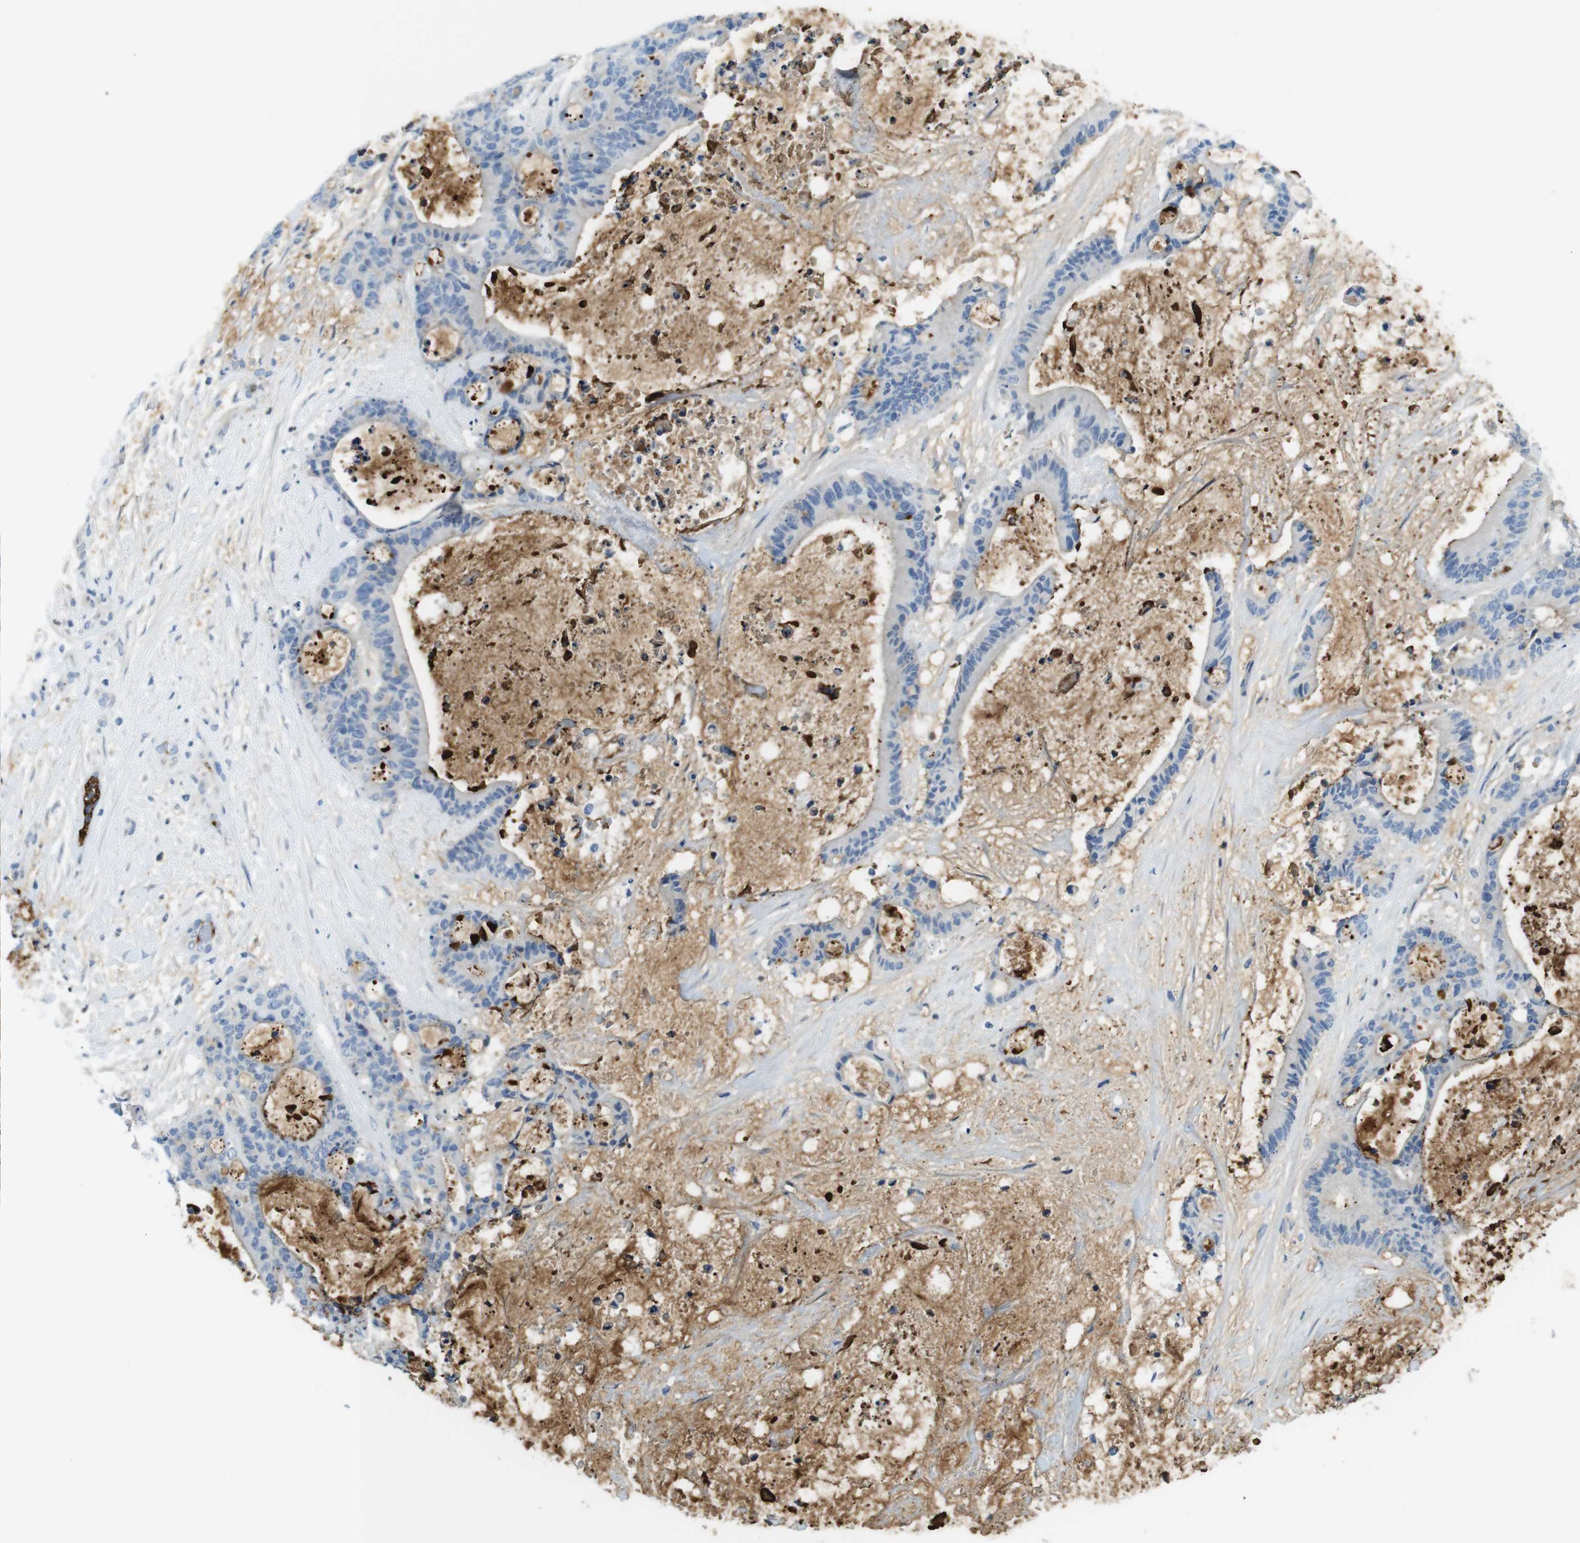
{"staining": {"intensity": "negative", "quantity": "none", "location": "none"}, "tissue": "liver cancer", "cell_type": "Tumor cells", "image_type": "cancer", "snomed": [{"axis": "morphology", "description": "Cholangiocarcinoma"}, {"axis": "topography", "description": "Liver"}], "caption": "A micrograph of cholangiocarcinoma (liver) stained for a protein displays no brown staining in tumor cells.", "gene": "LTBP4", "patient": {"sex": "female", "age": 73}}